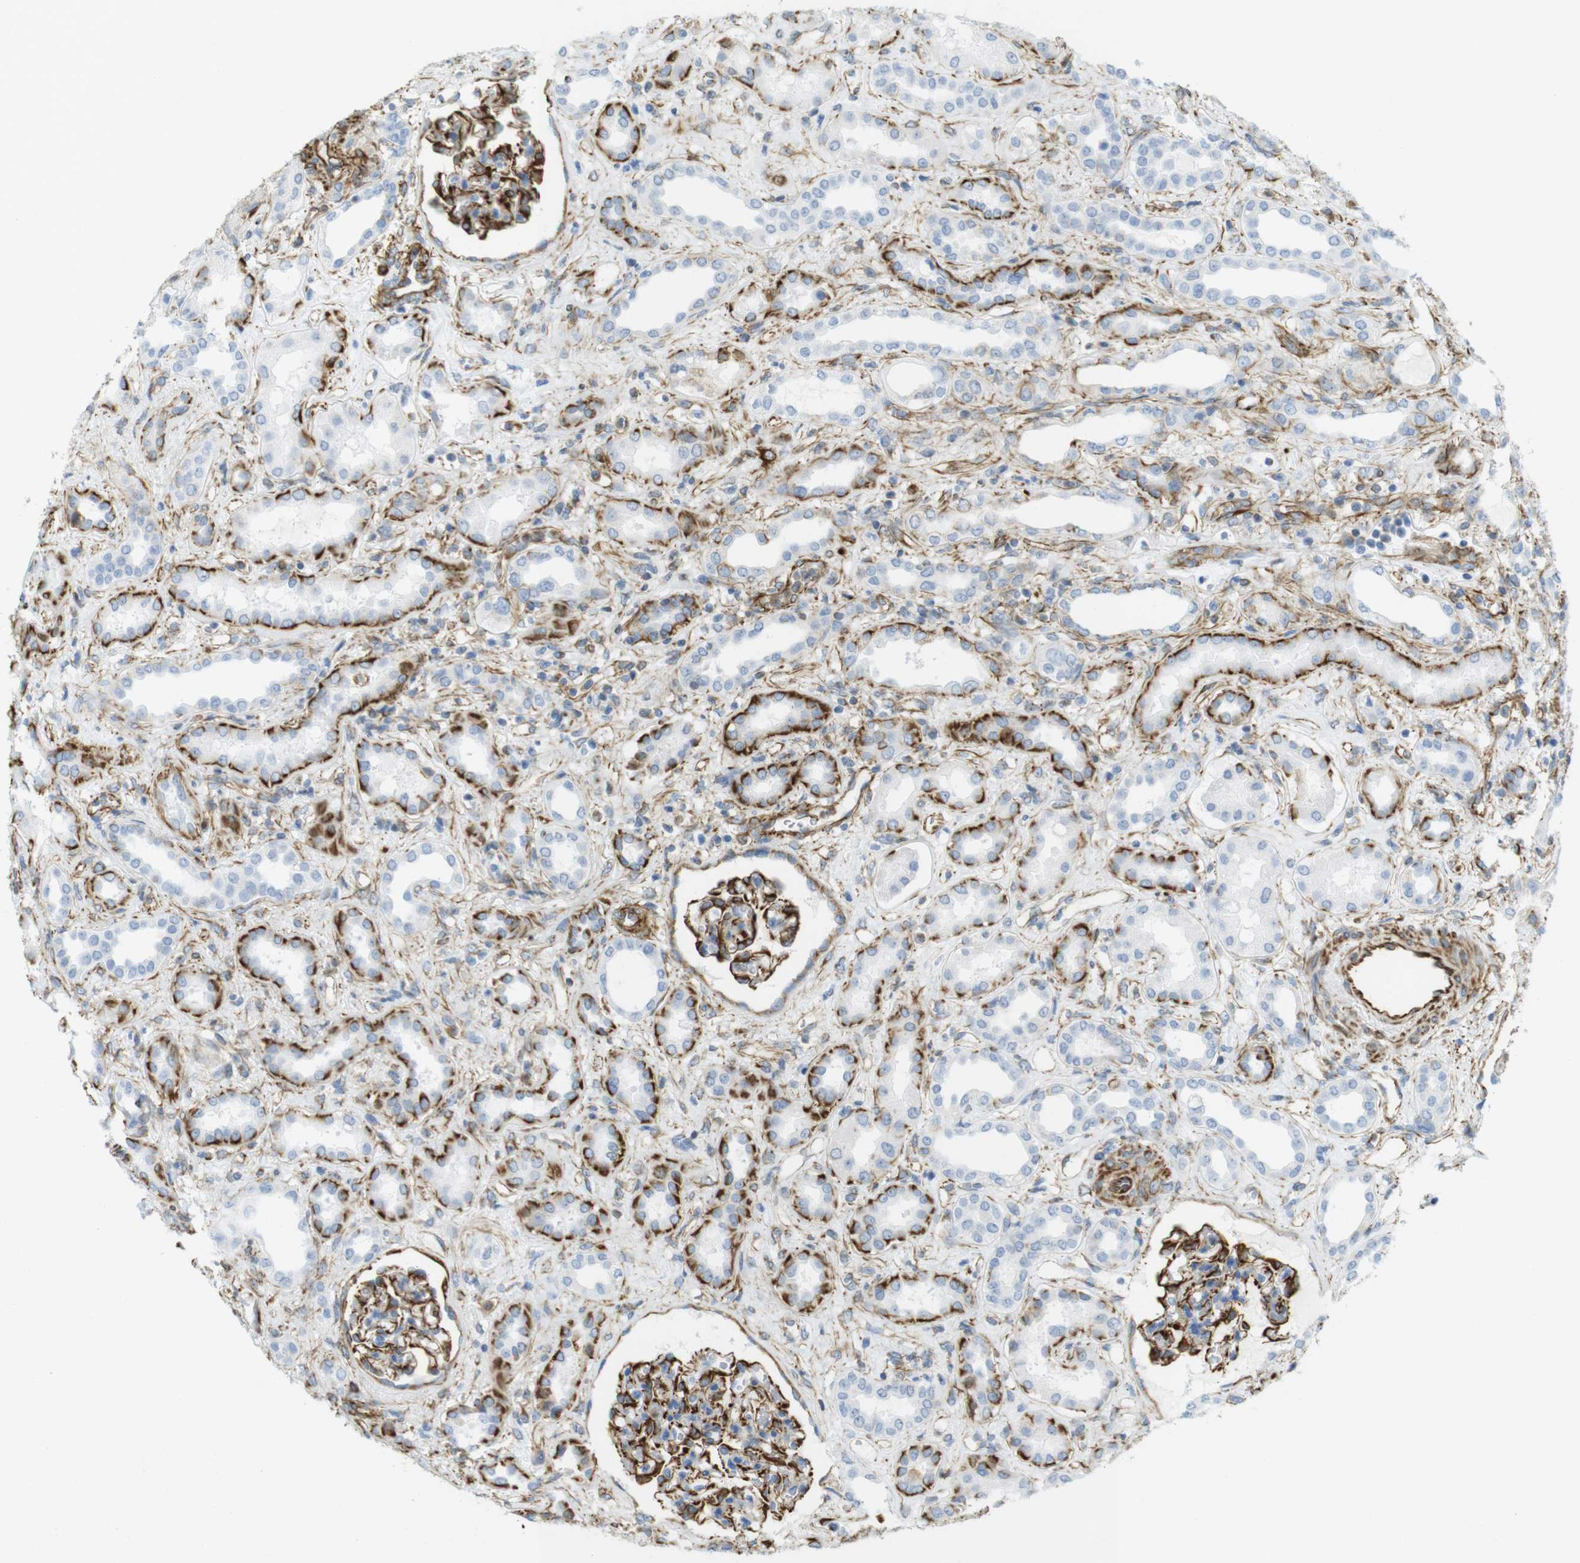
{"staining": {"intensity": "strong", "quantity": "25%-75%", "location": "cytoplasmic/membranous"}, "tissue": "kidney", "cell_type": "Cells in glomeruli", "image_type": "normal", "snomed": [{"axis": "morphology", "description": "Normal tissue, NOS"}, {"axis": "topography", "description": "Kidney"}], "caption": "Immunohistochemistry (IHC) image of unremarkable human kidney stained for a protein (brown), which displays high levels of strong cytoplasmic/membranous expression in approximately 25%-75% of cells in glomeruli.", "gene": "MS4A10", "patient": {"sex": "male", "age": 59}}